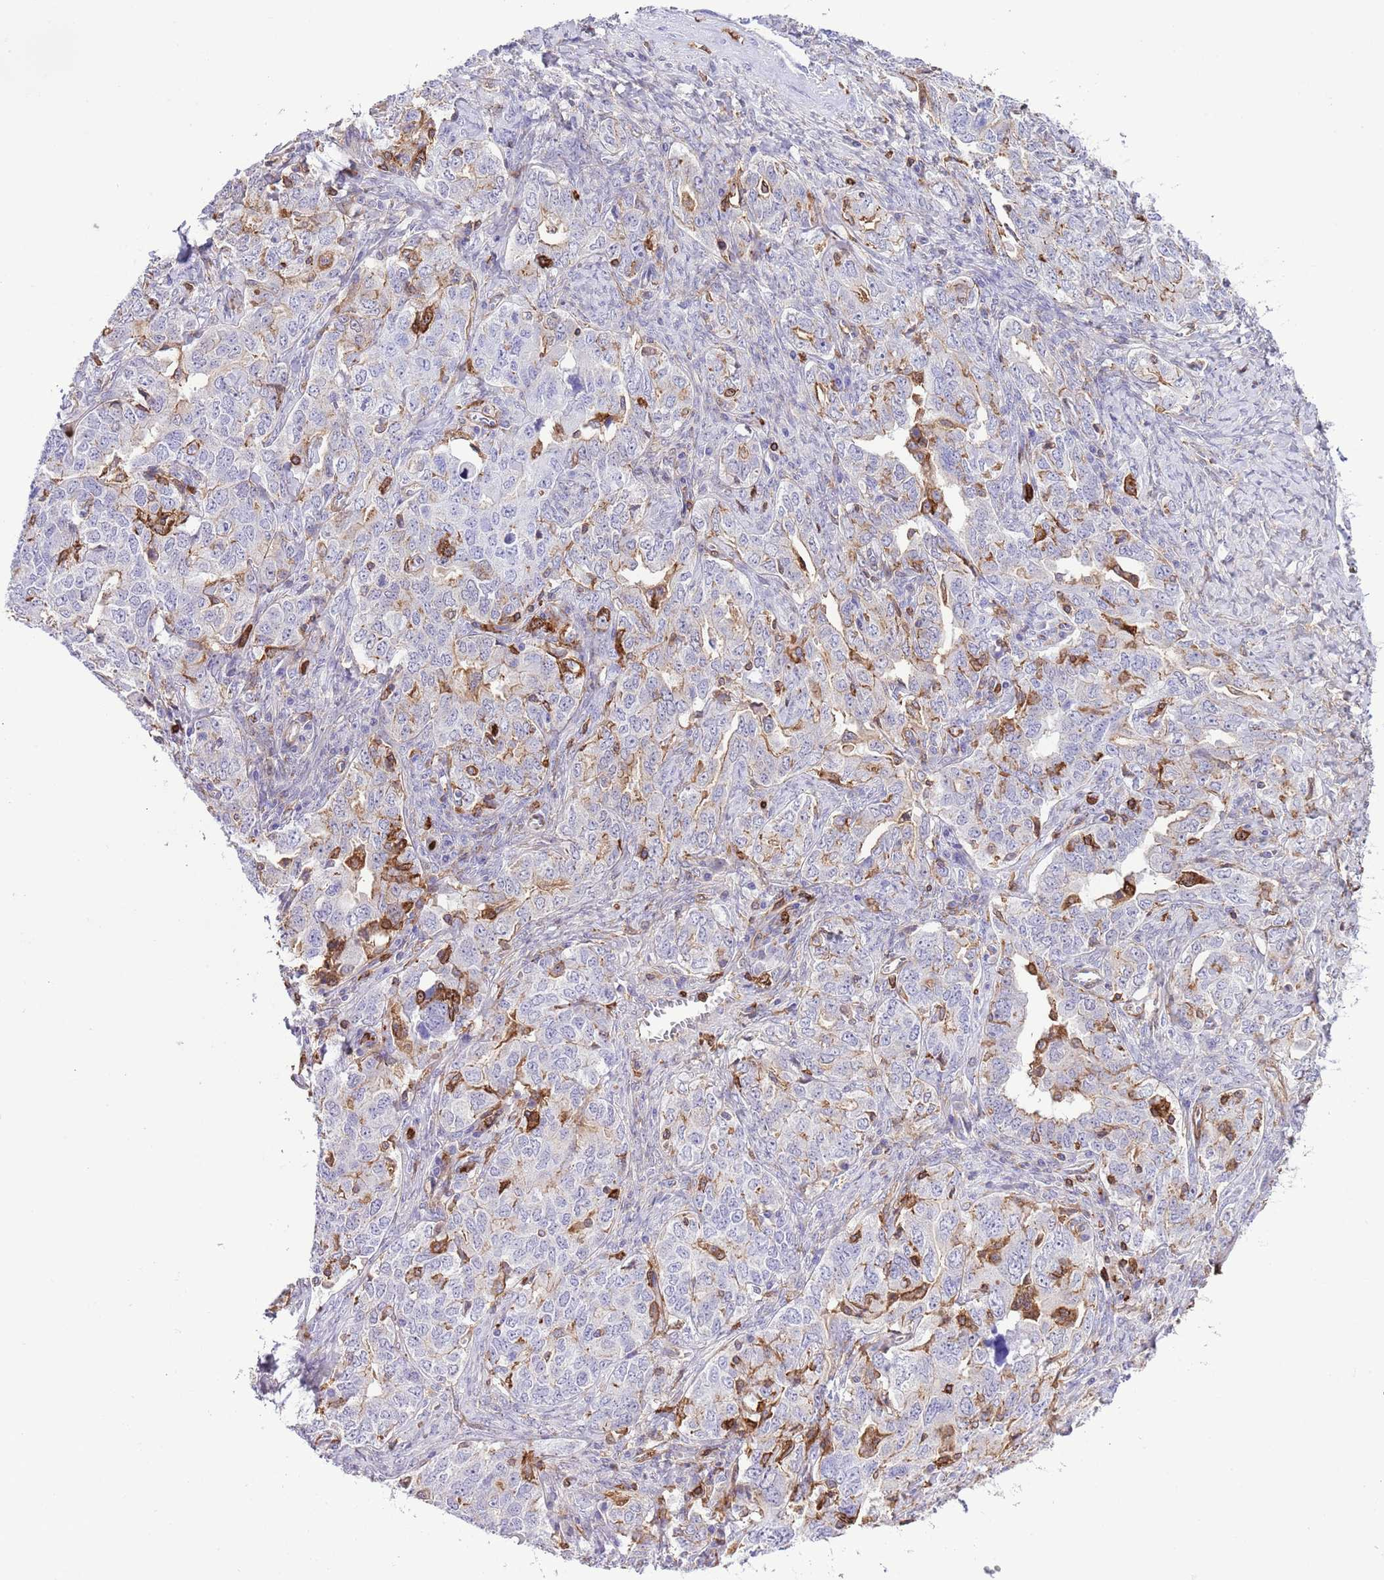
{"staining": {"intensity": "negative", "quantity": "none", "location": "none"}, "tissue": "ovarian cancer", "cell_type": "Tumor cells", "image_type": "cancer", "snomed": [{"axis": "morphology", "description": "Carcinoma, endometroid"}, {"axis": "topography", "description": "Ovary"}], "caption": "This micrograph is of ovarian cancer (endometroid carcinoma) stained with IHC to label a protein in brown with the nuclei are counter-stained blue. There is no positivity in tumor cells.", "gene": "EFHD2", "patient": {"sex": "female", "age": 62}}